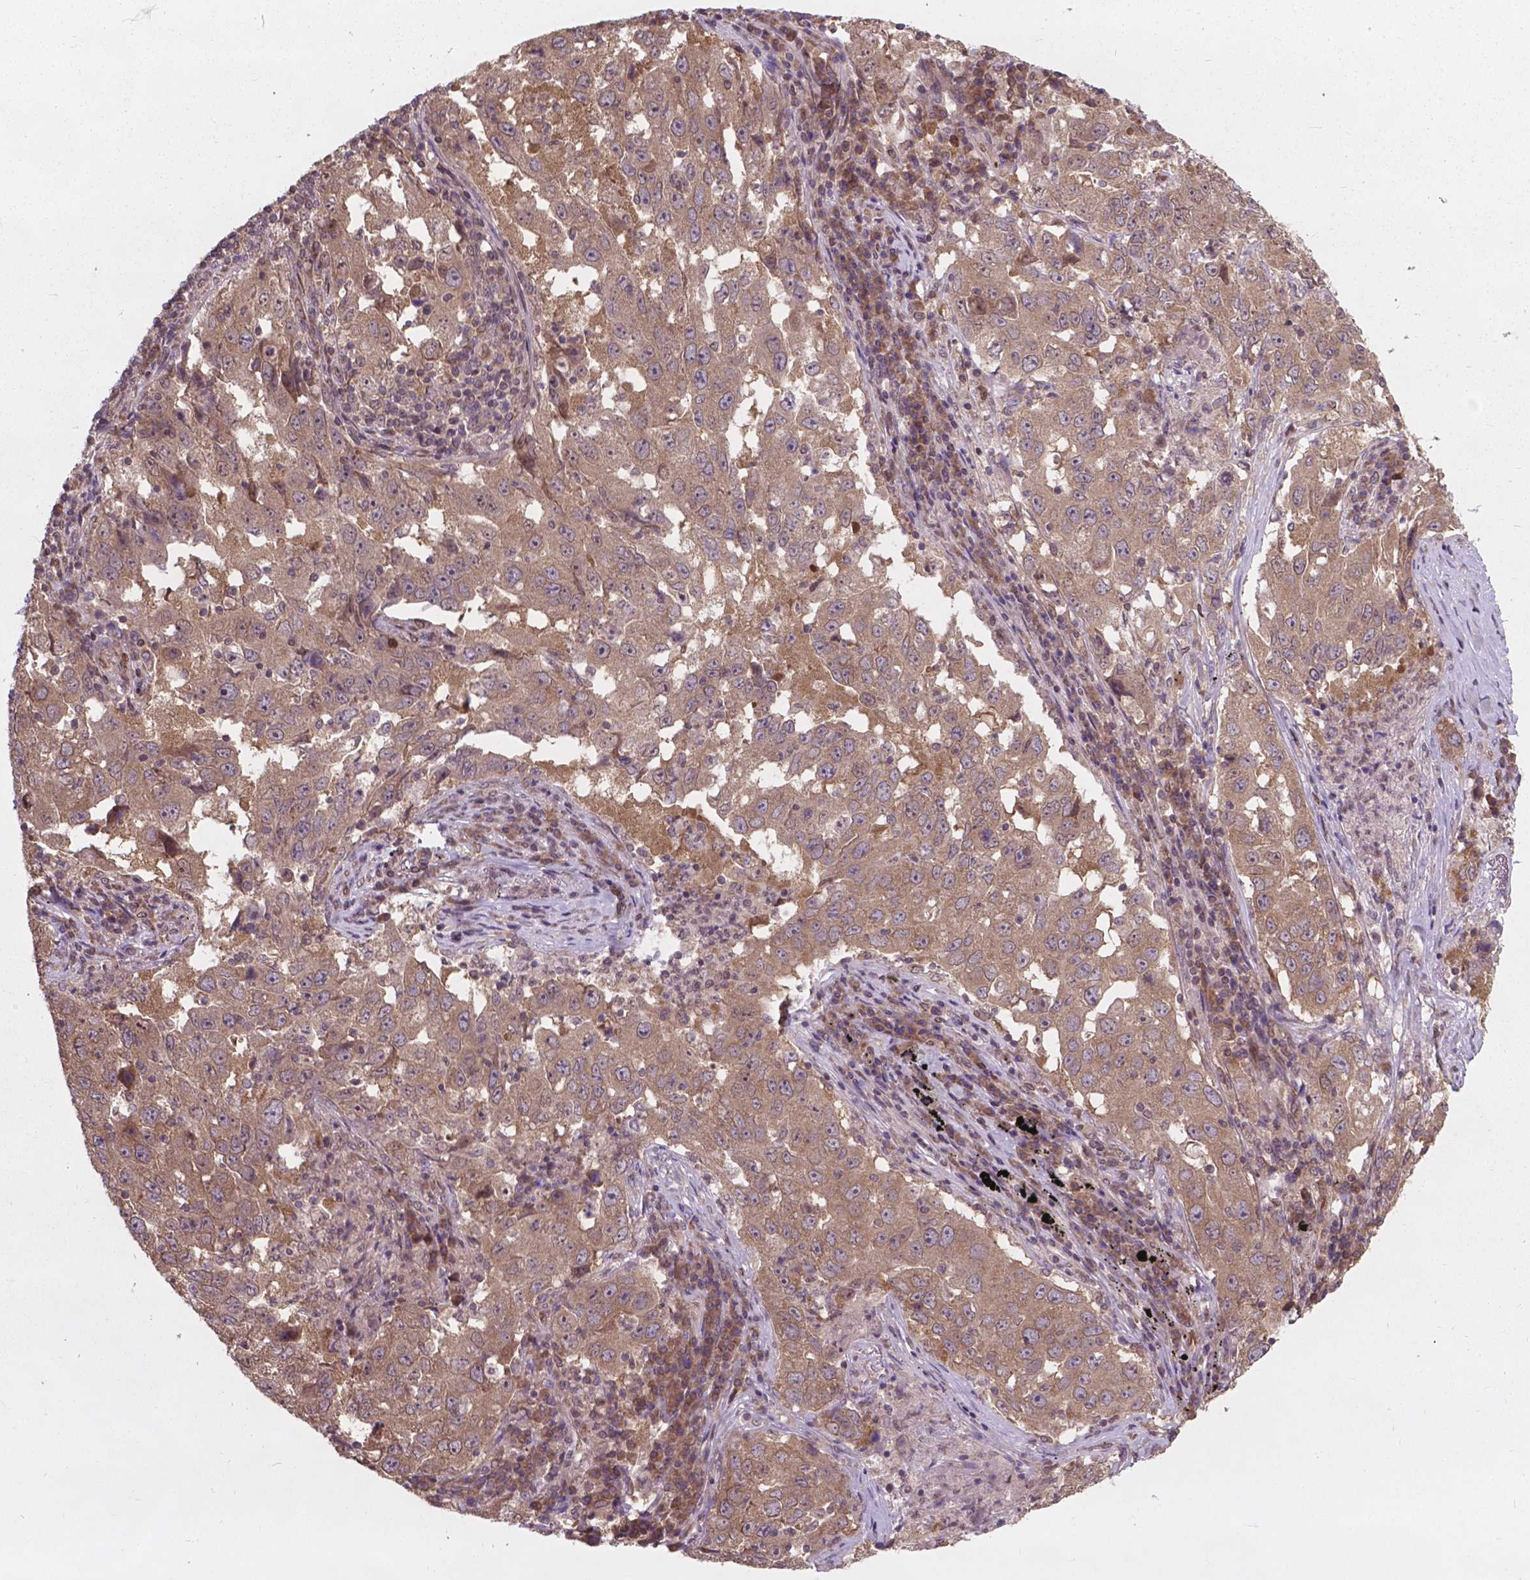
{"staining": {"intensity": "weak", "quantity": ">75%", "location": "cytoplasmic/membranous"}, "tissue": "lung cancer", "cell_type": "Tumor cells", "image_type": "cancer", "snomed": [{"axis": "morphology", "description": "Adenocarcinoma, NOS"}, {"axis": "topography", "description": "Lung"}], "caption": "There is low levels of weak cytoplasmic/membranous positivity in tumor cells of adenocarcinoma (lung), as demonstrated by immunohistochemical staining (brown color).", "gene": "MRPL33", "patient": {"sex": "male", "age": 73}}